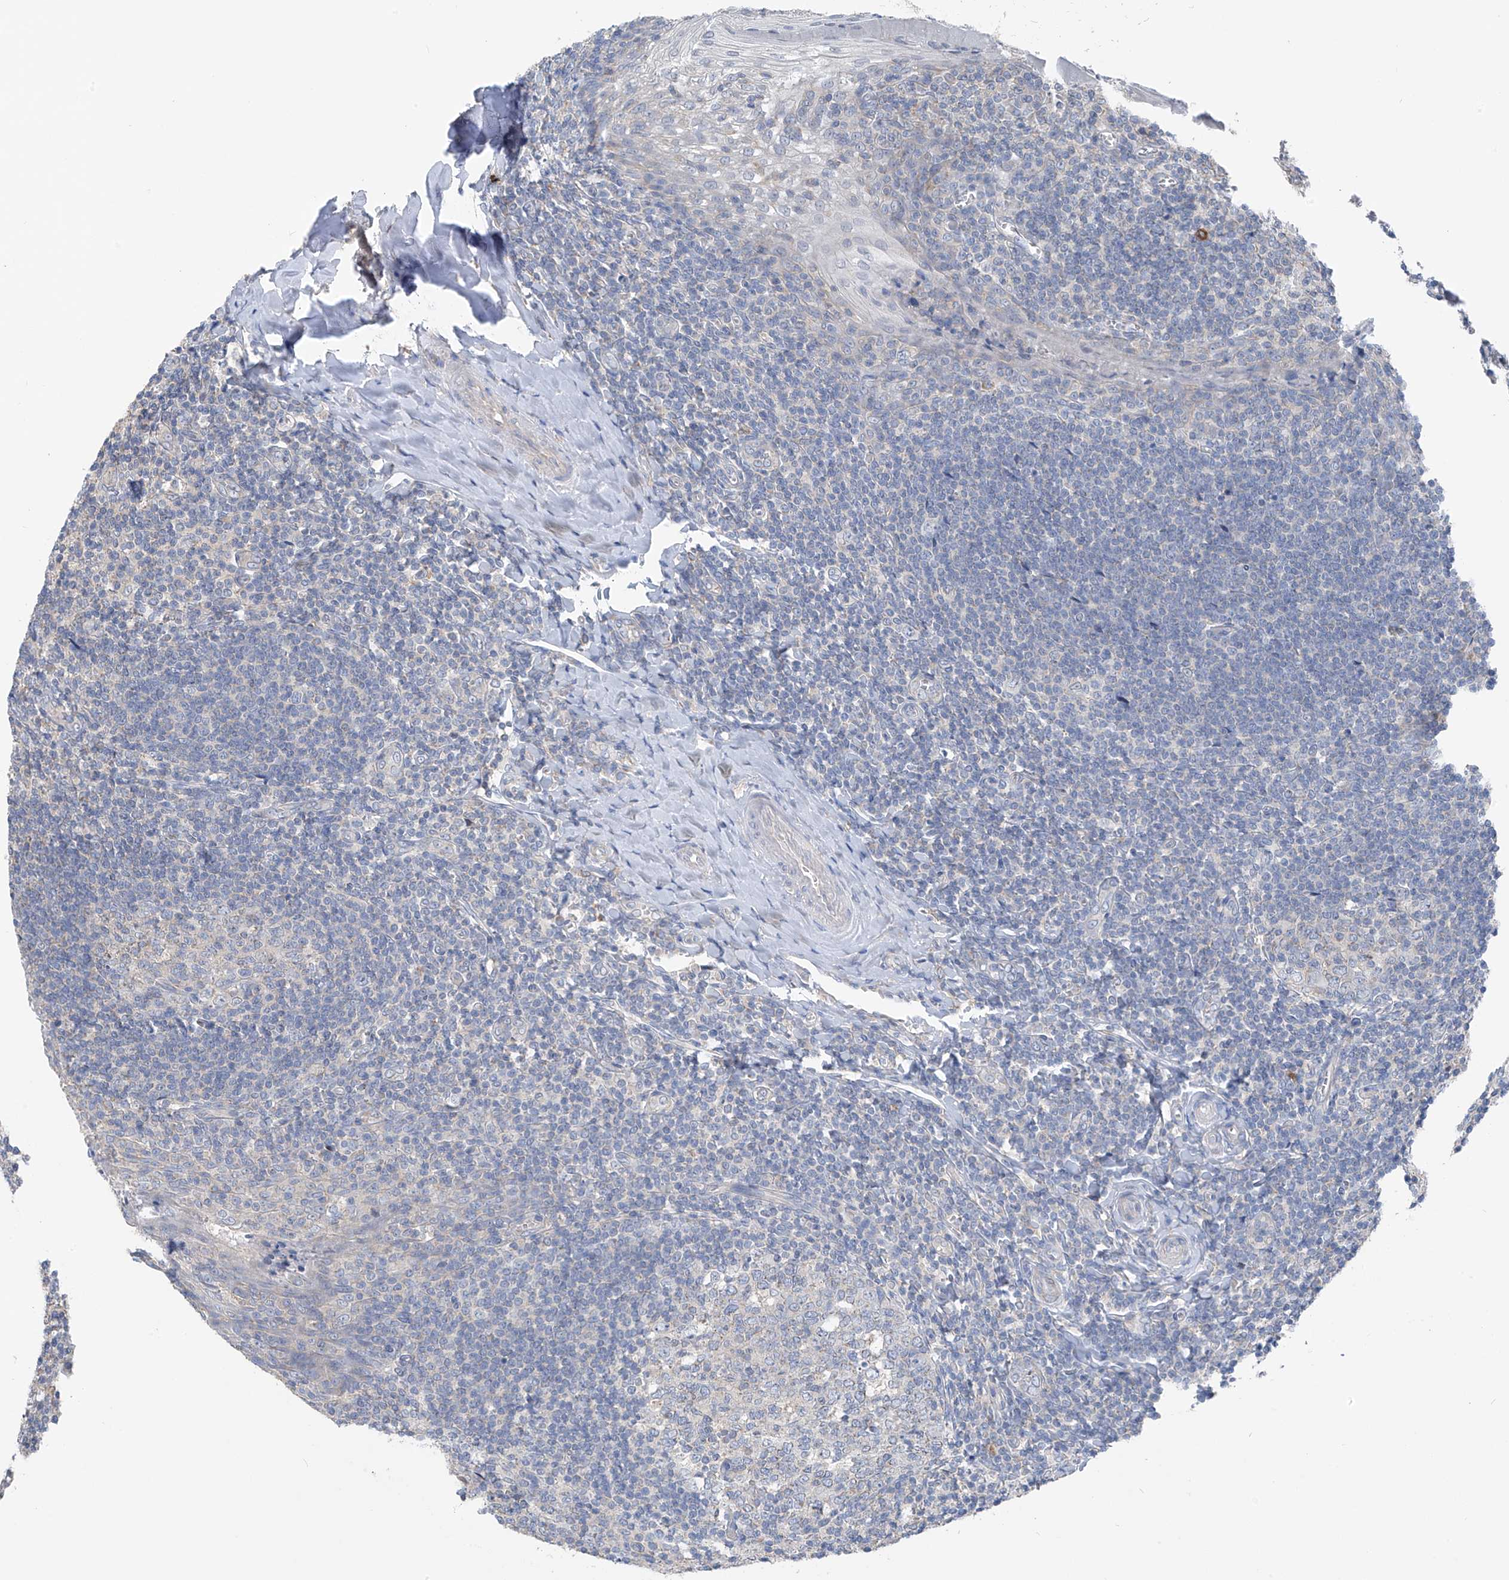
{"staining": {"intensity": "negative", "quantity": "none", "location": "none"}, "tissue": "tonsil", "cell_type": "Germinal center cells", "image_type": "normal", "snomed": [{"axis": "morphology", "description": "Normal tissue, NOS"}, {"axis": "topography", "description": "Tonsil"}], "caption": "Immunohistochemistry (IHC) image of benign tonsil stained for a protein (brown), which shows no expression in germinal center cells. (DAB IHC, high magnification).", "gene": "SYN3", "patient": {"sex": "male", "age": 27}}